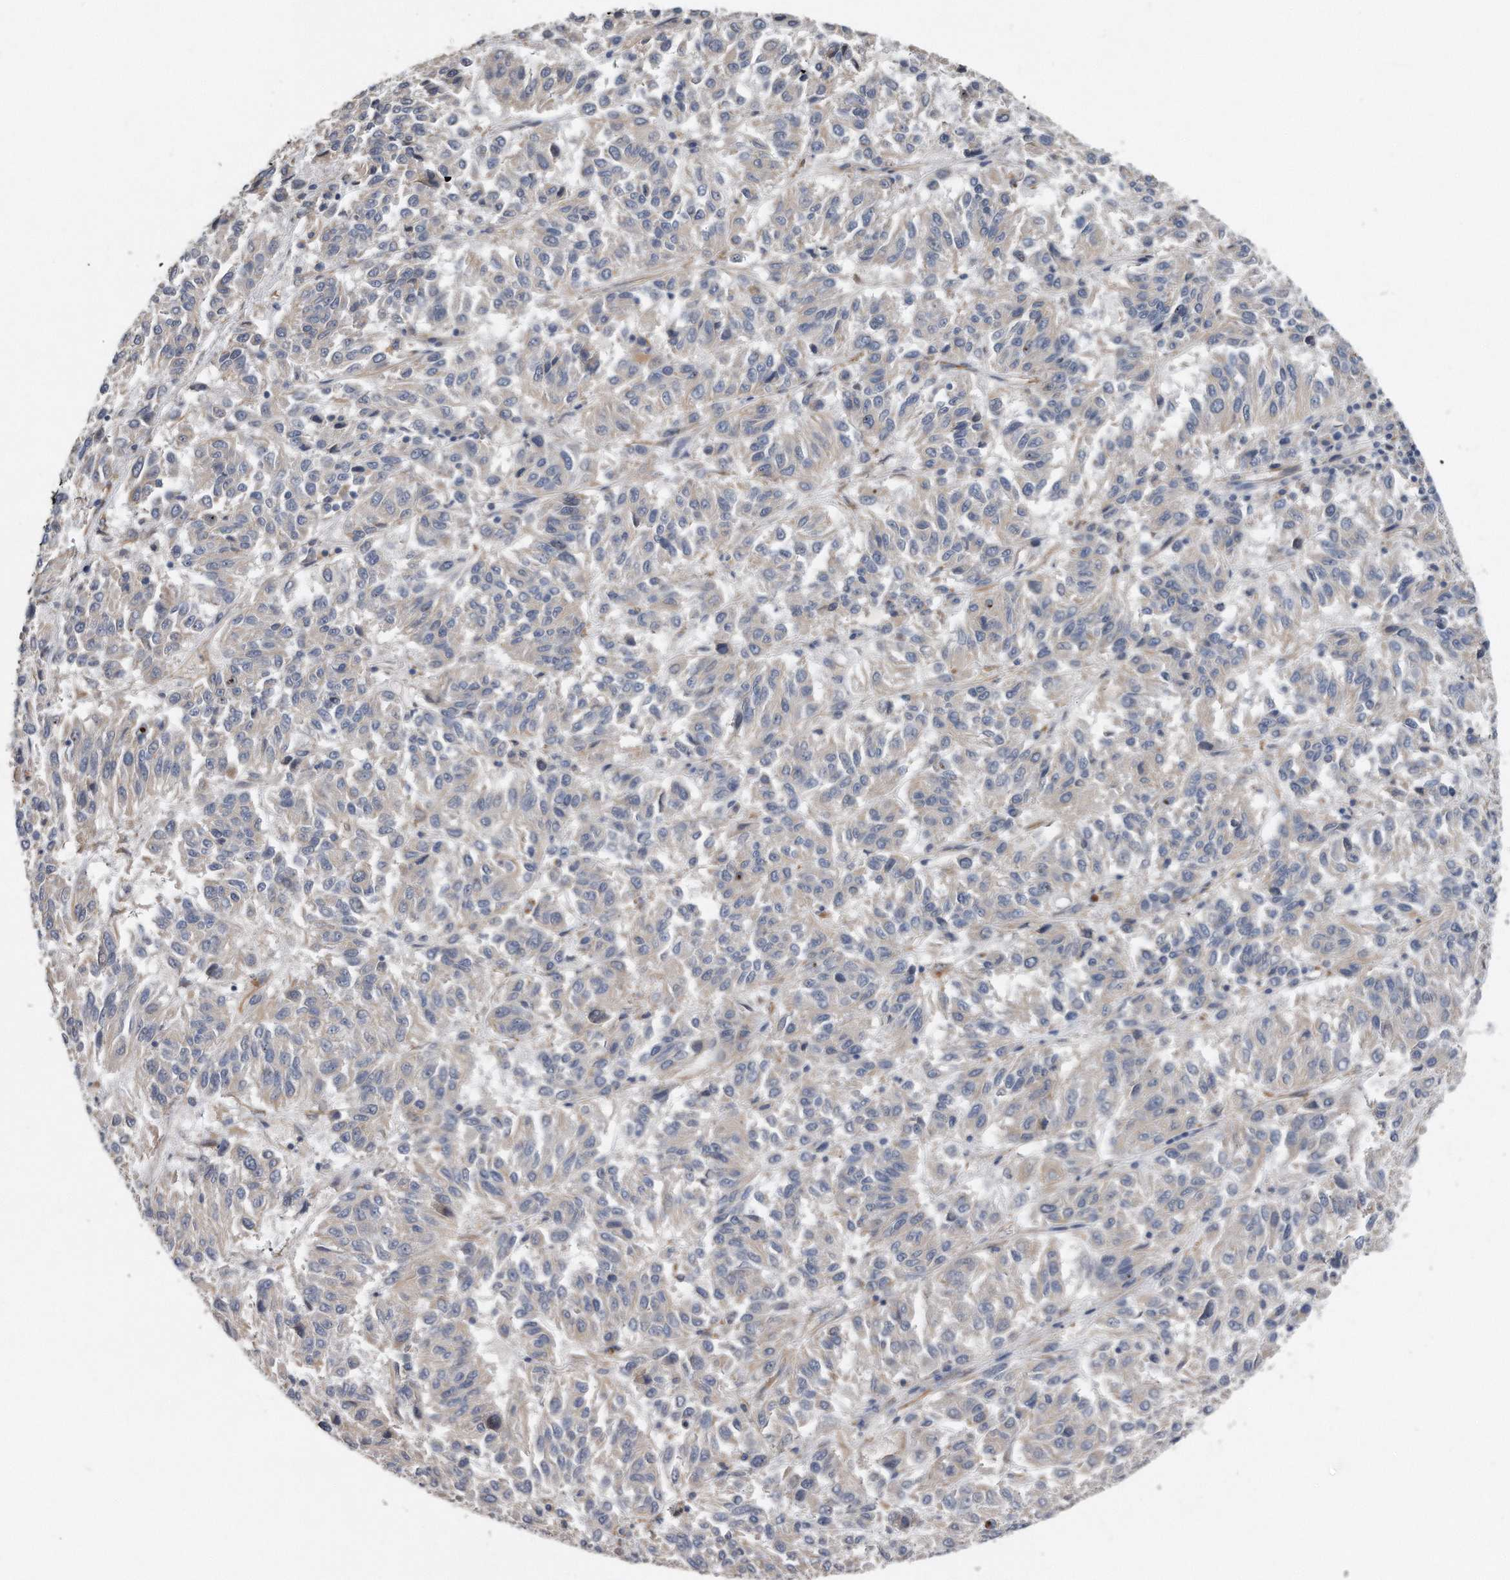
{"staining": {"intensity": "negative", "quantity": "none", "location": "none"}, "tissue": "melanoma", "cell_type": "Tumor cells", "image_type": "cancer", "snomed": [{"axis": "morphology", "description": "Malignant melanoma, Metastatic site"}, {"axis": "topography", "description": "Lung"}], "caption": "The micrograph demonstrates no significant positivity in tumor cells of malignant melanoma (metastatic site).", "gene": "GPC1", "patient": {"sex": "male", "age": 64}}